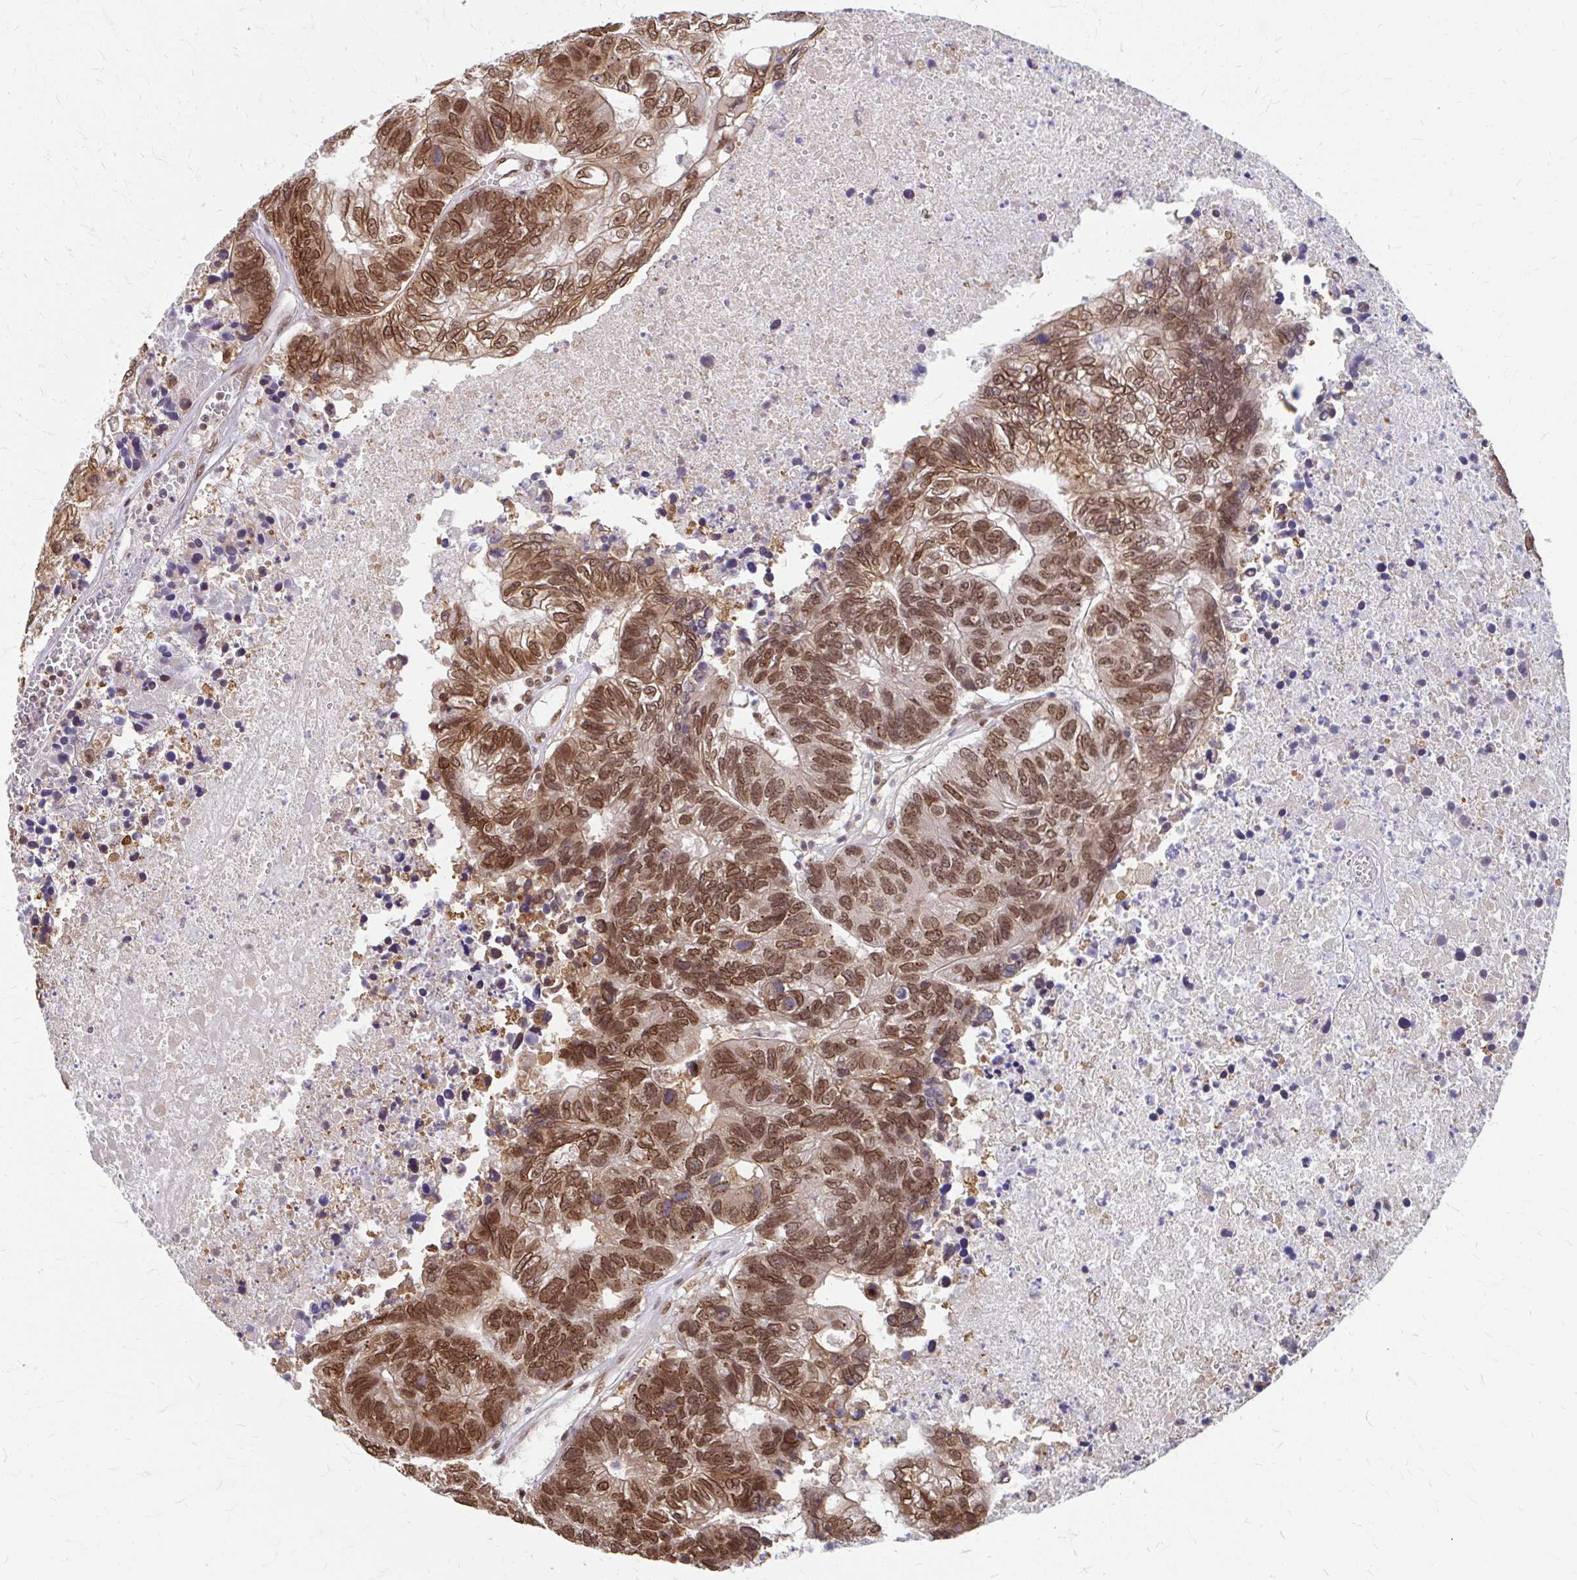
{"staining": {"intensity": "moderate", "quantity": ">75%", "location": "cytoplasmic/membranous,nuclear"}, "tissue": "colorectal cancer", "cell_type": "Tumor cells", "image_type": "cancer", "snomed": [{"axis": "morphology", "description": "Adenocarcinoma, NOS"}, {"axis": "topography", "description": "Colon"}], "caption": "Brown immunohistochemical staining in colorectal cancer (adenocarcinoma) reveals moderate cytoplasmic/membranous and nuclear expression in approximately >75% of tumor cells.", "gene": "XPO1", "patient": {"sex": "female", "age": 48}}